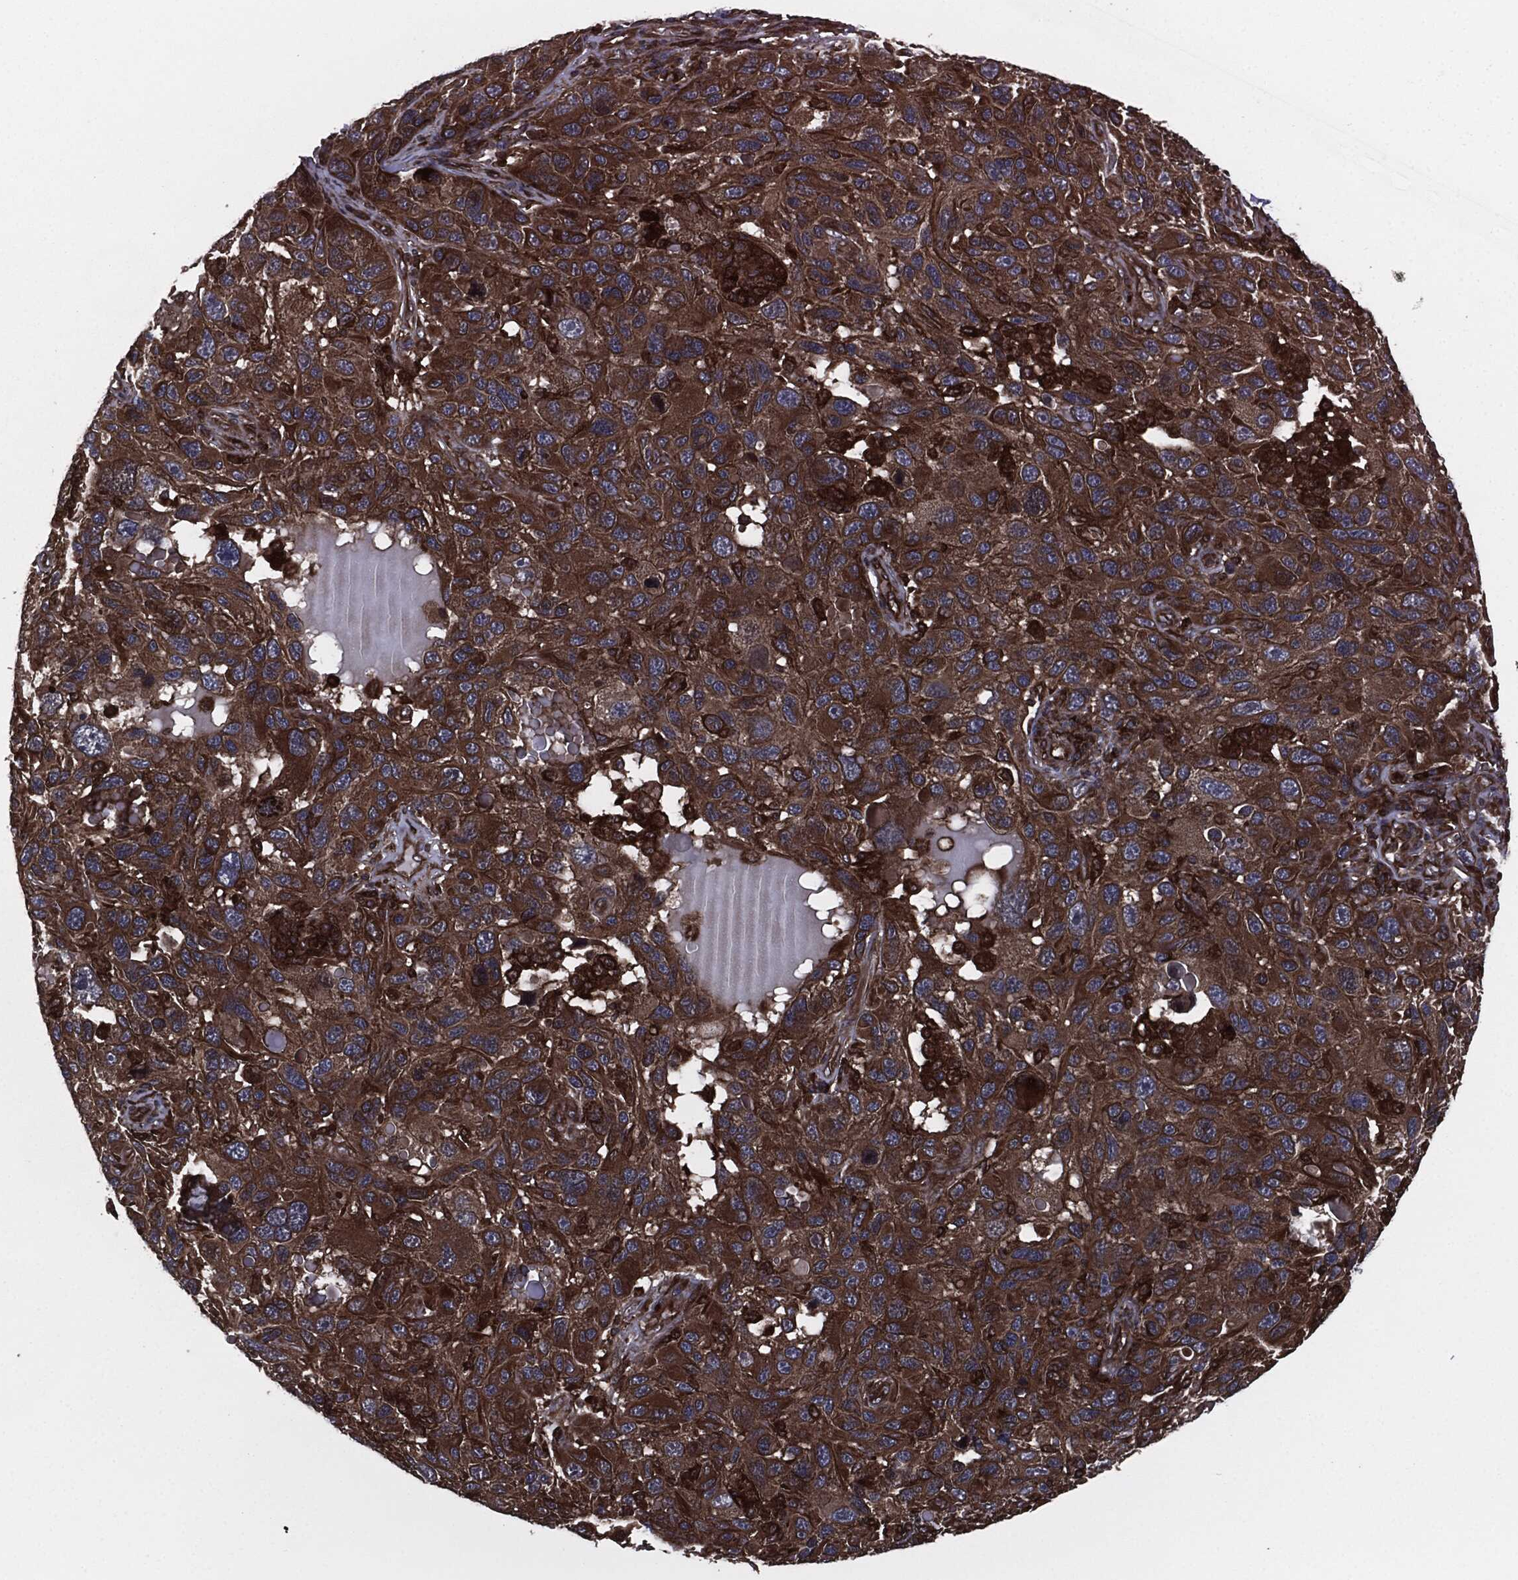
{"staining": {"intensity": "strong", "quantity": ">75%", "location": "cytoplasmic/membranous"}, "tissue": "melanoma", "cell_type": "Tumor cells", "image_type": "cancer", "snomed": [{"axis": "morphology", "description": "Malignant melanoma, NOS"}, {"axis": "topography", "description": "Skin"}], "caption": "A photomicrograph of human malignant melanoma stained for a protein exhibits strong cytoplasmic/membranous brown staining in tumor cells.", "gene": "RAP1GDS1", "patient": {"sex": "male", "age": 53}}